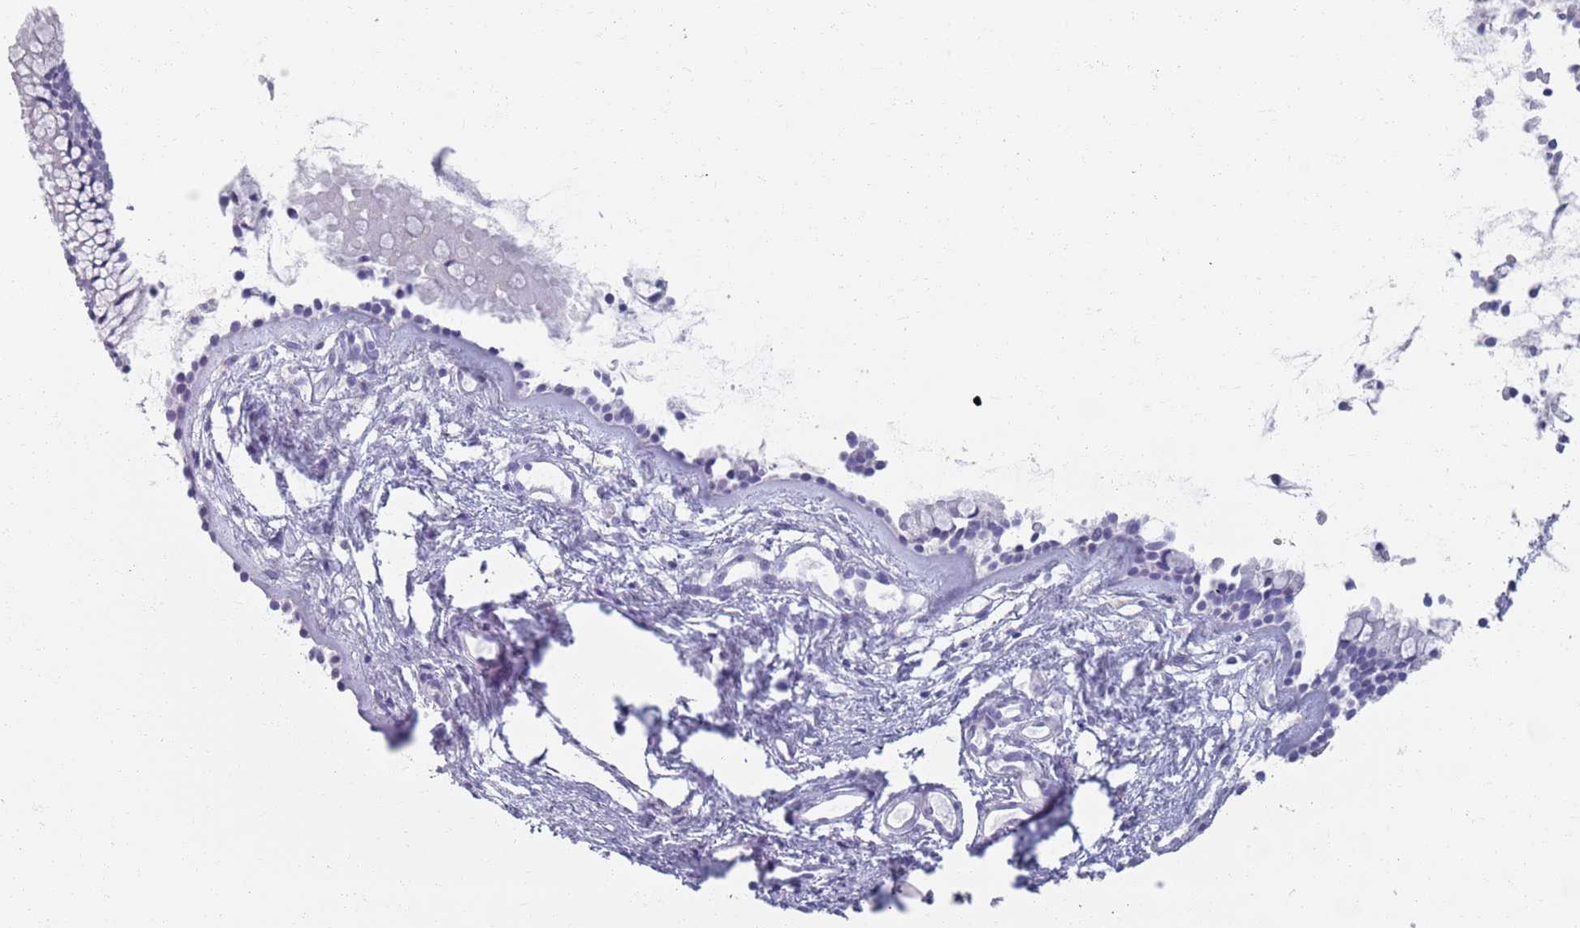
{"staining": {"intensity": "negative", "quantity": "none", "location": "none"}, "tissue": "nasopharynx", "cell_type": "Respiratory epithelial cells", "image_type": "normal", "snomed": [{"axis": "morphology", "description": "Normal tissue, NOS"}, {"axis": "topography", "description": "Nasopharynx"}], "caption": "This is a photomicrograph of IHC staining of unremarkable nasopharynx, which shows no staining in respiratory epithelial cells. Brightfield microscopy of immunohistochemistry stained with DAB (brown) and hematoxylin (blue), captured at high magnification.", "gene": "PLOD1", "patient": {"sex": "male", "age": 82}}